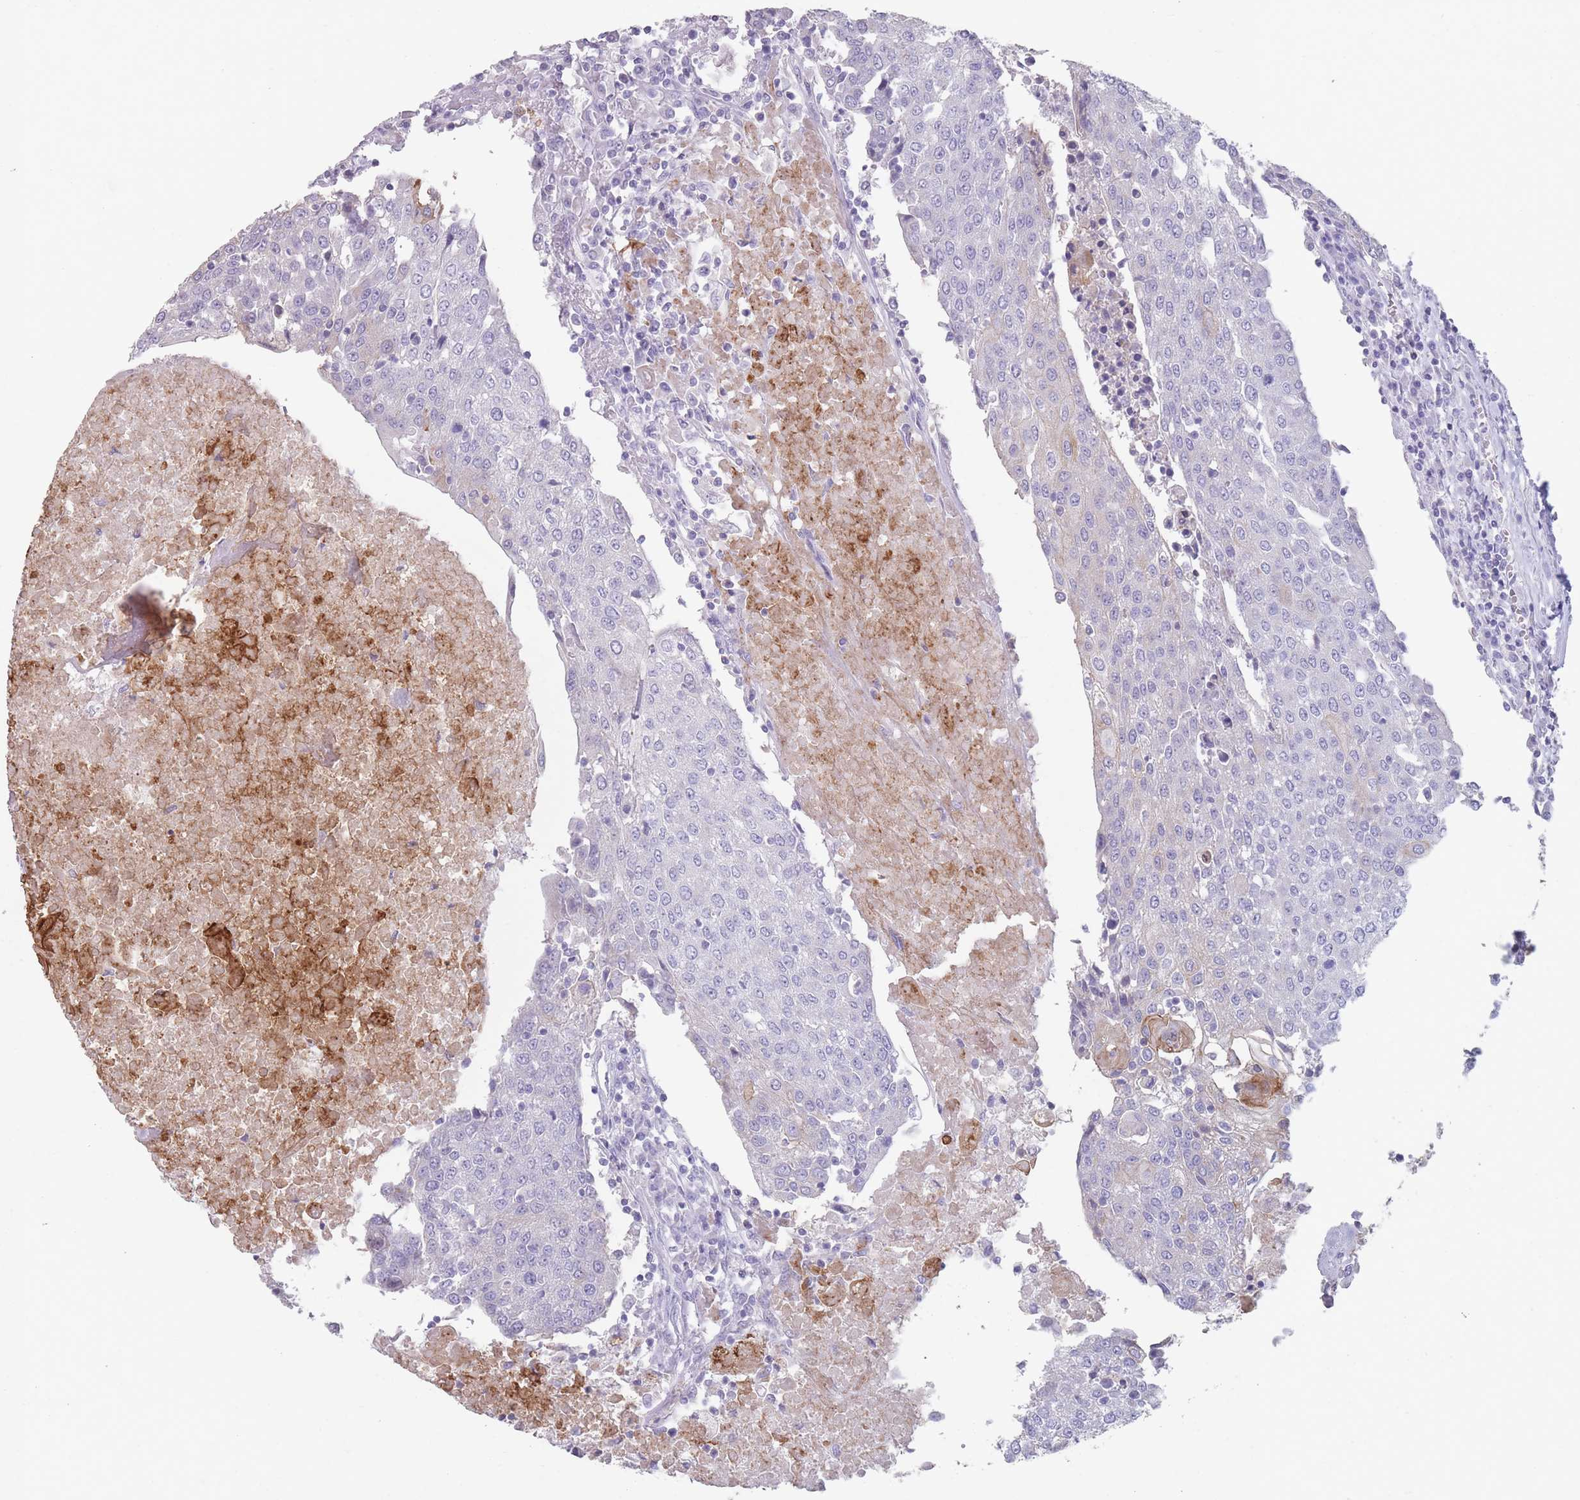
{"staining": {"intensity": "weak", "quantity": "<25%", "location": "cytoplasmic/membranous"}, "tissue": "urothelial cancer", "cell_type": "Tumor cells", "image_type": "cancer", "snomed": [{"axis": "morphology", "description": "Urothelial carcinoma, High grade"}, {"axis": "topography", "description": "Urinary bladder"}], "caption": "Immunohistochemical staining of human urothelial carcinoma (high-grade) reveals no significant positivity in tumor cells. Brightfield microscopy of immunohistochemistry (IHC) stained with DAB (brown) and hematoxylin (blue), captured at high magnification.", "gene": "RHBG", "patient": {"sex": "female", "age": 85}}